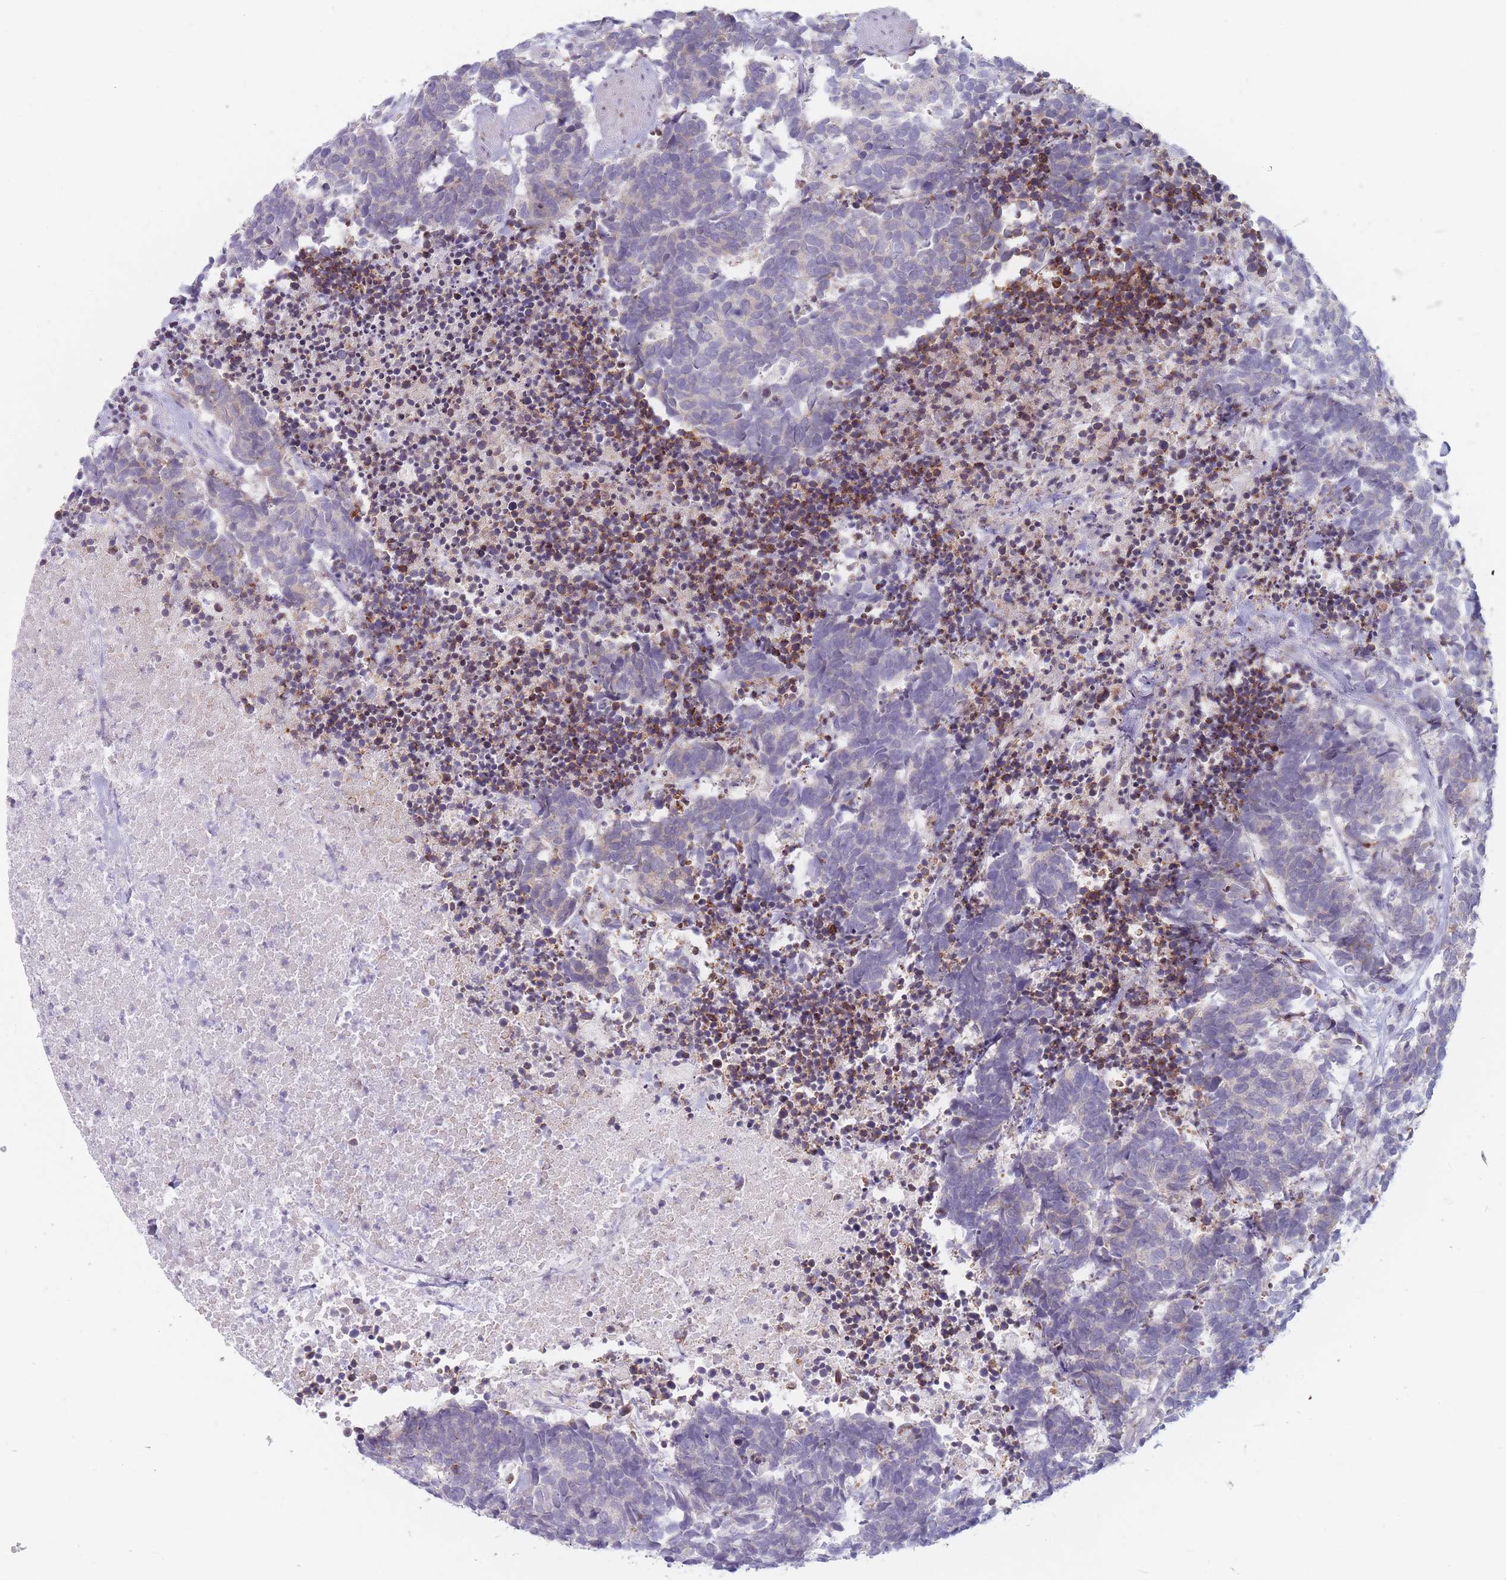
{"staining": {"intensity": "negative", "quantity": "none", "location": "none"}, "tissue": "carcinoid", "cell_type": "Tumor cells", "image_type": "cancer", "snomed": [{"axis": "morphology", "description": "Carcinoma, NOS"}, {"axis": "morphology", "description": "Carcinoid, malignant, NOS"}, {"axis": "topography", "description": "Prostate"}], "caption": "Image shows no protein staining in tumor cells of carcinoid tissue.", "gene": "SPATS1", "patient": {"sex": "male", "age": 57}}